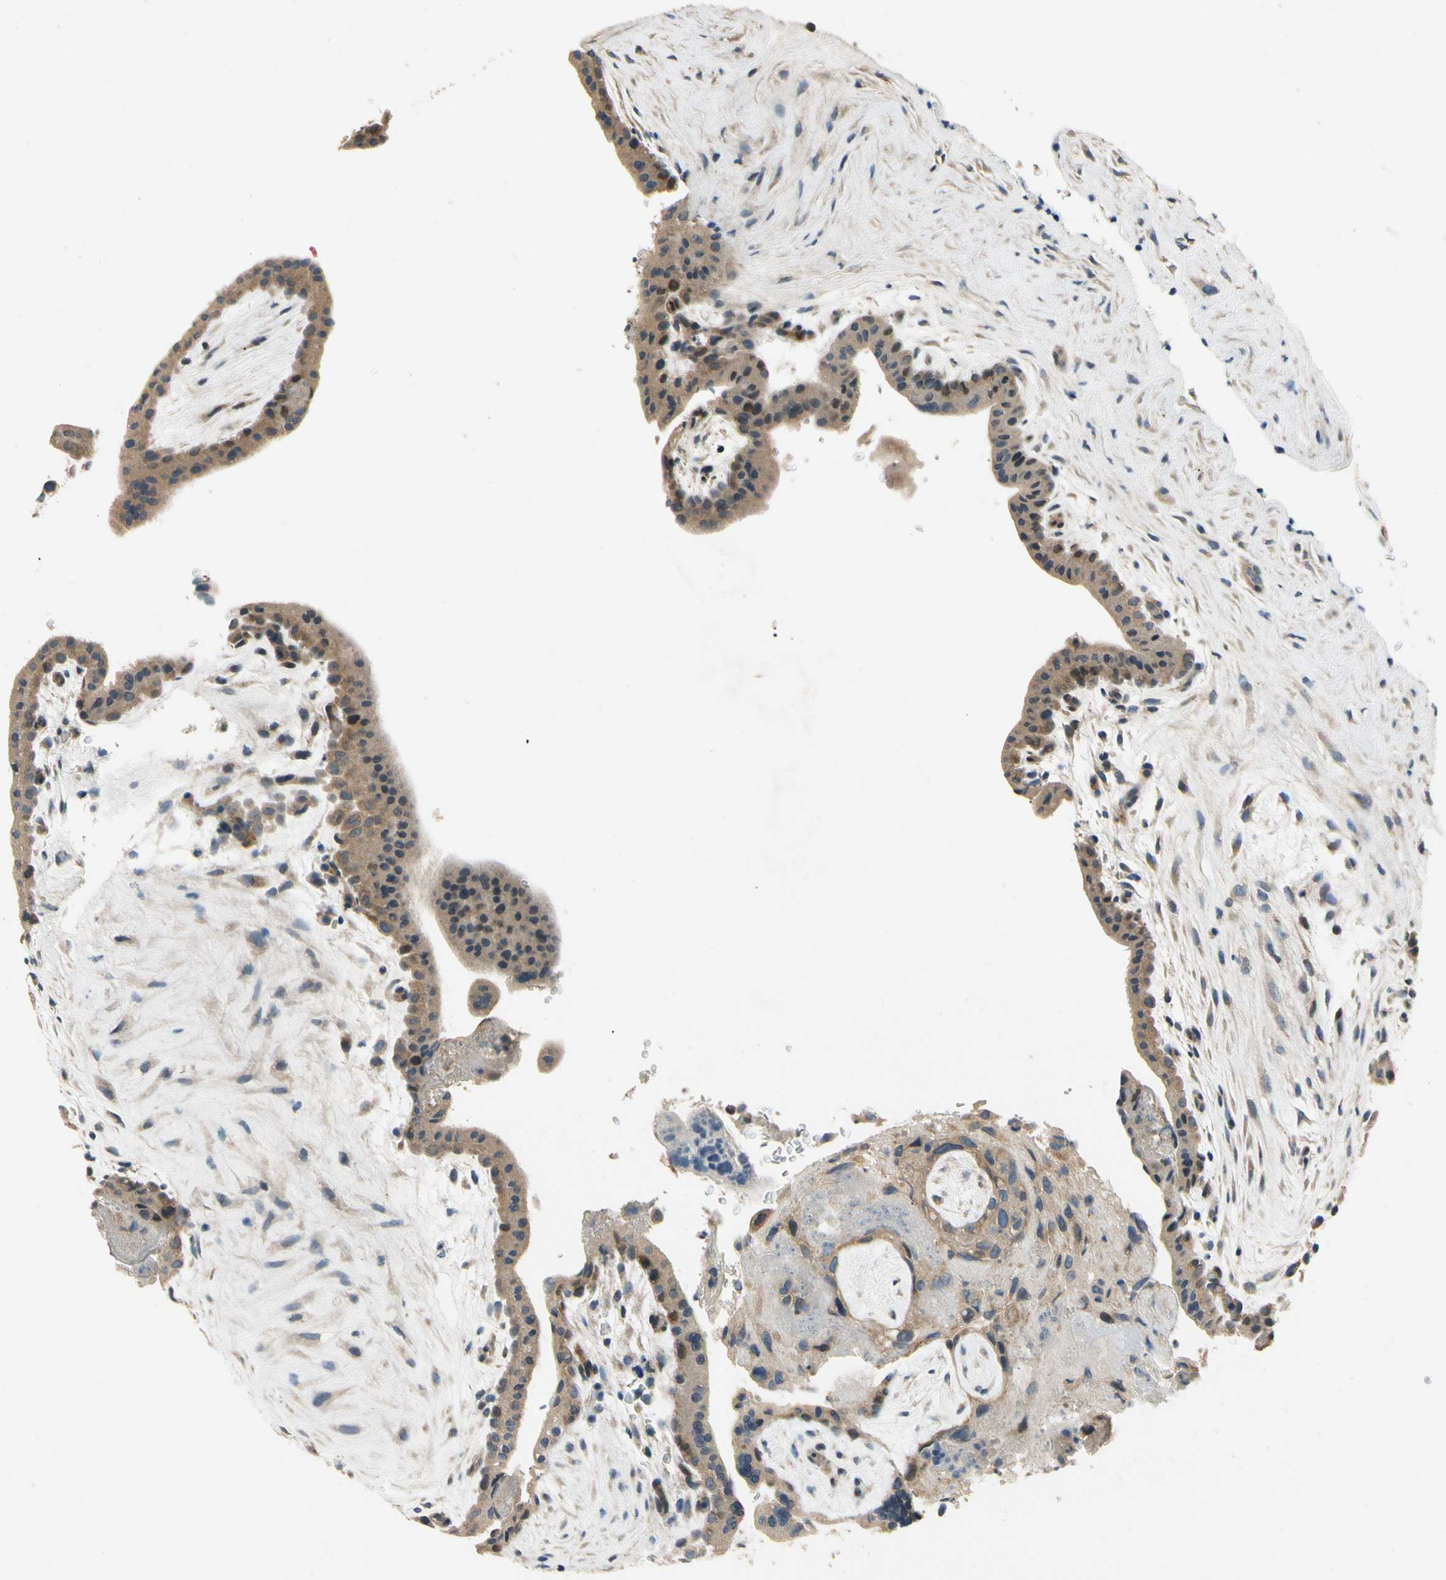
{"staining": {"intensity": "weak", "quantity": ">75%", "location": "cytoplasmic/membranous"}, "tissue": "placenta", "cell_type": "Trophoblastic cells", "image_type": "normal", "snomed": [{"axis": "morphology", "description": "Normal tissue, NOS"}, {"axis": "topography", "description": "Placenta"}], "caption": "This histopathology image shows benign placenta stained with IHC to label a protein in brown. The cytoplasmic/membranous of trophoblastic cells show weak positivity for the protein. Nuclei are counter-stained blue.", "gene": "ALKBH3", "patient": {"sex": "female", "age": 35}}